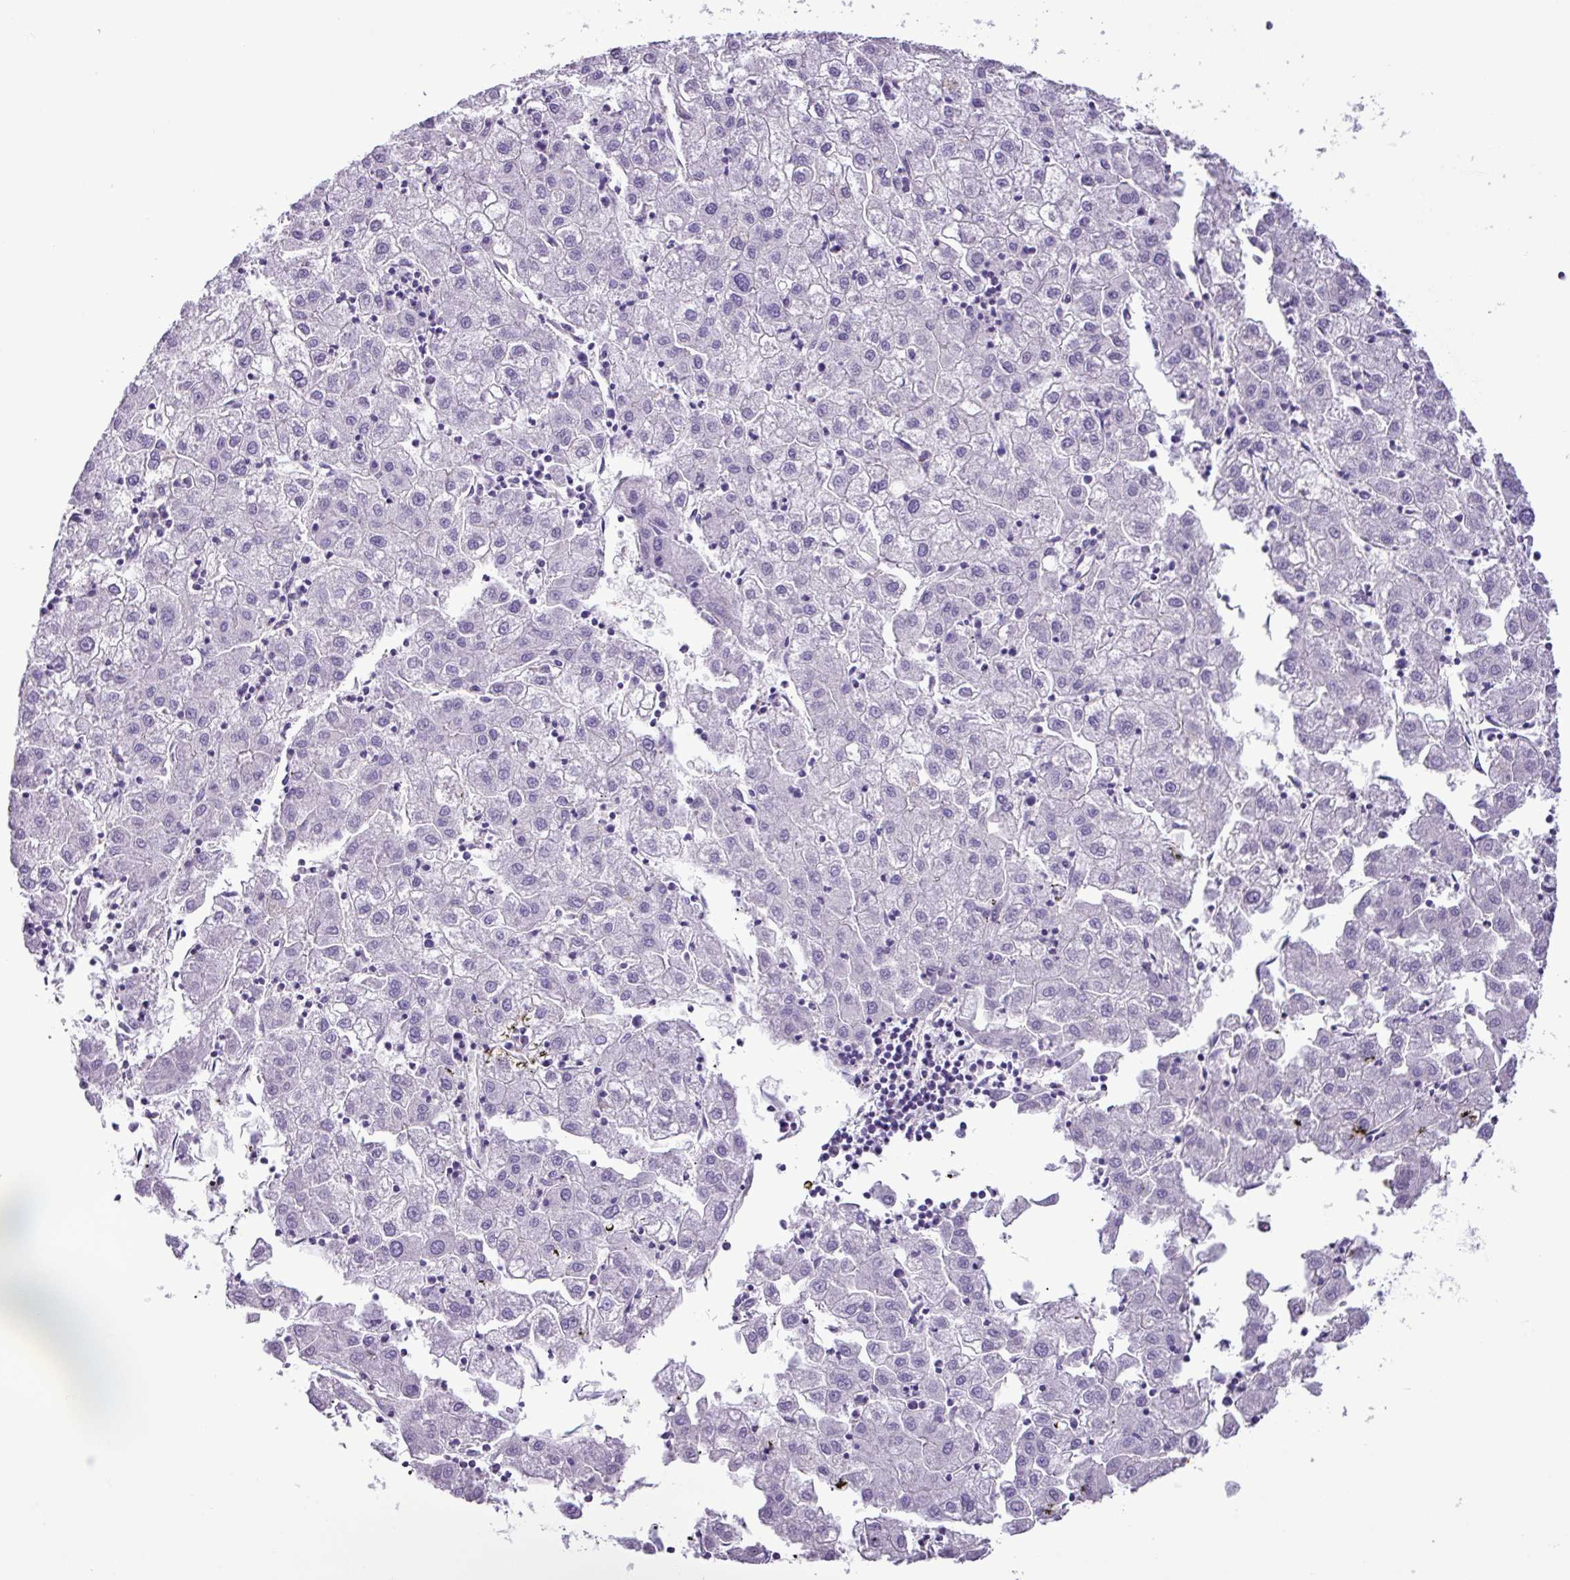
{"staining": {"intensity": "negative", "quantity": "none", "location": "none"}, "tissue": "liver cancer", "cell_type": "Tumor cells", "image_type": "cancer", "snomed": [{"axis": "morphology", "description": "Carcinoma, Hepatocellular, NOS"}, {"axis": "topography", "description": "Liver"}], "caption": "A high-resolution photomicrograph shows immunohistochemistry staining of liver cancer (hepatocellular carcinoma), which reveals no significant positivity in tumor cells.", "gene": "ZNF334", "patient": {"sex": "male", "age": 72}}